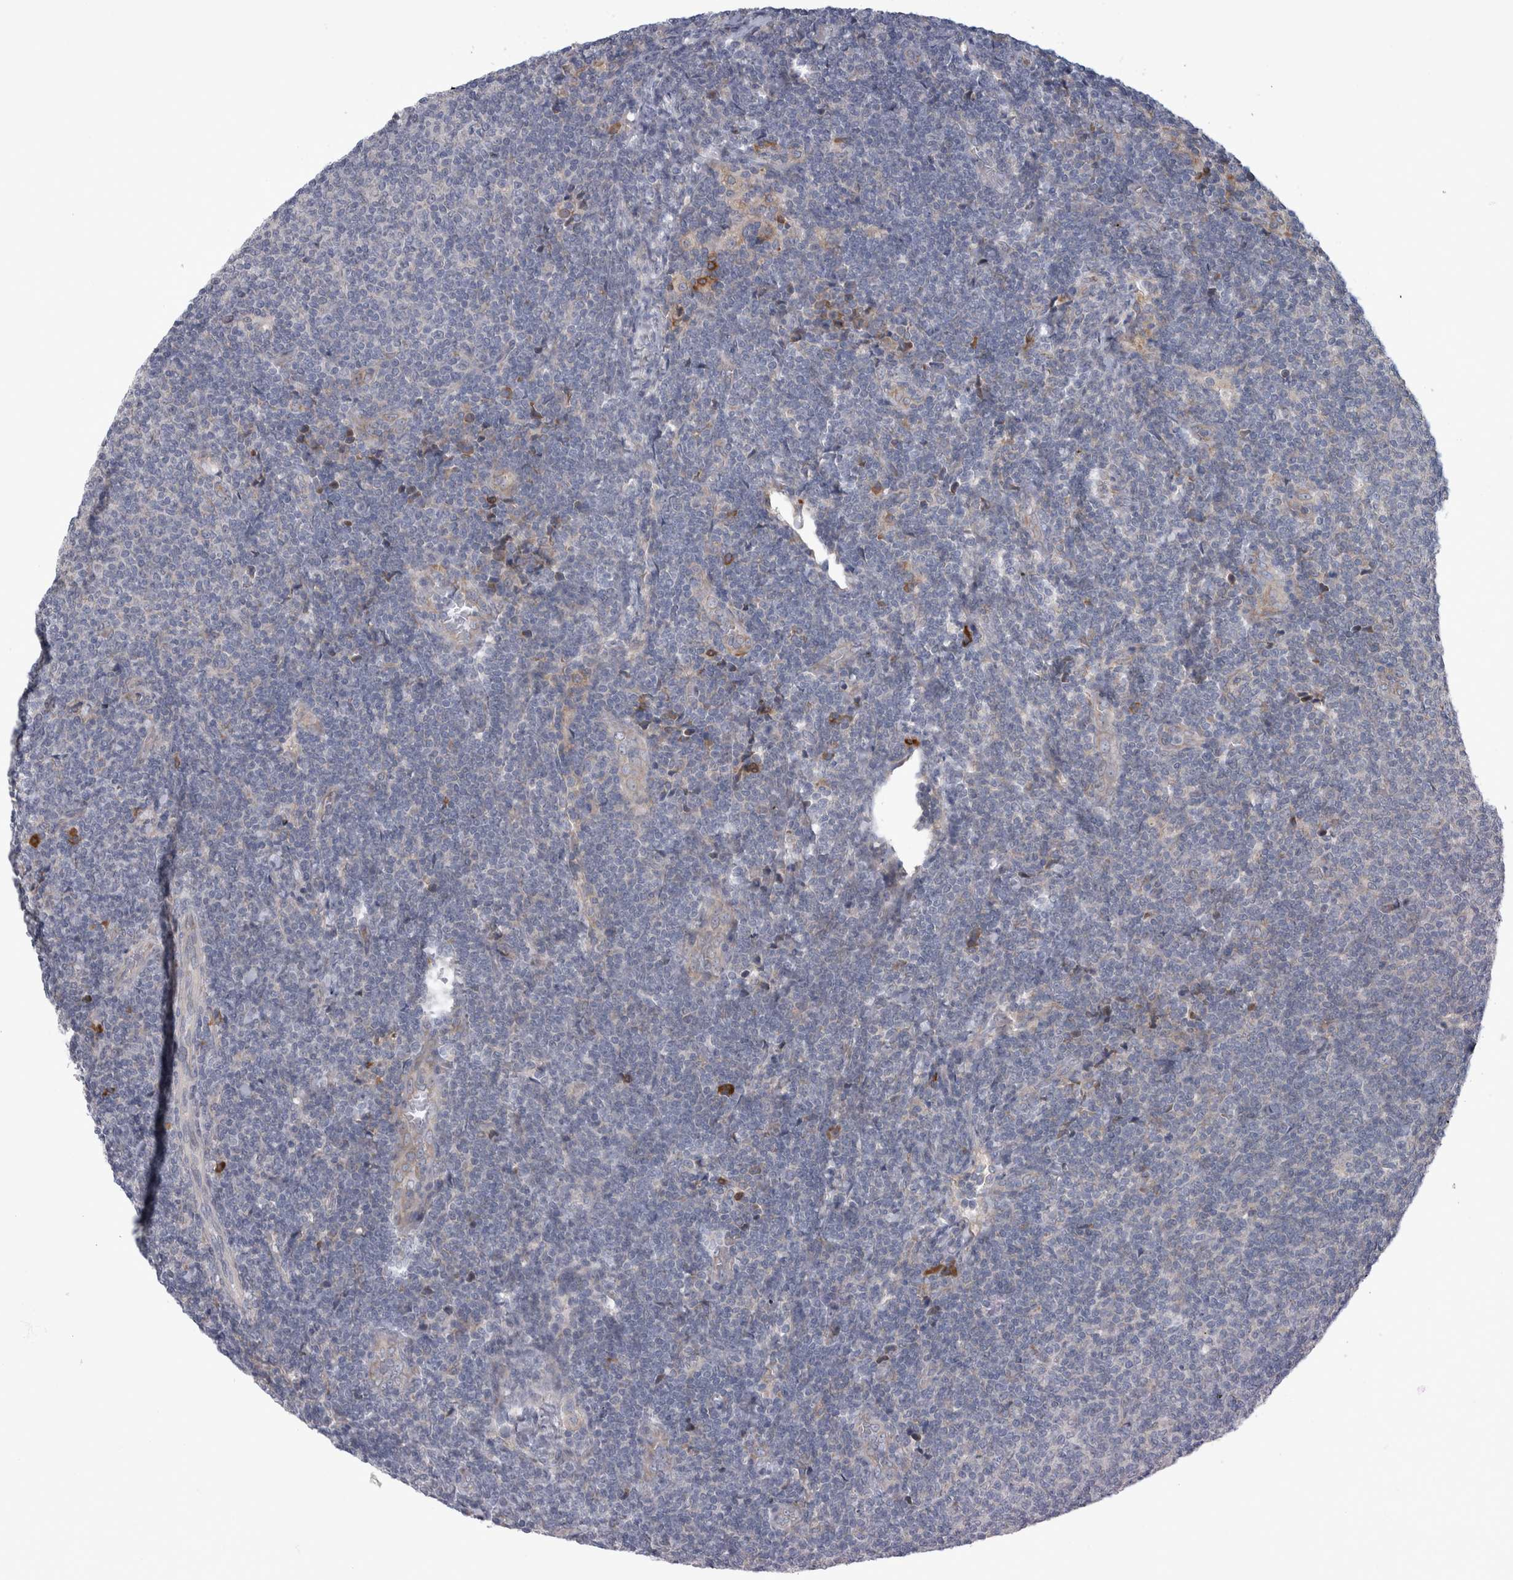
{"staining": {"intensity": "negative", "quantity": "none", "location": "none"}, "tissue": "lymphoma", "cell_type": "Tumor cells", "image_type": "cancer", "snomed": [{"axis": "morphology", "description": "Malignant lymphoma, non-Hodgkin's type, Low grade"}, {"axis": "topography", "description": "Lymph node"}], "caption": "Protein analysis of malignant lymphoma, non-Hodgkin's type (low-grade) exhibits no significant positivity in tumor cells.", "gene": "IBTK", "patient": {"sex": "male", "age": 66}}